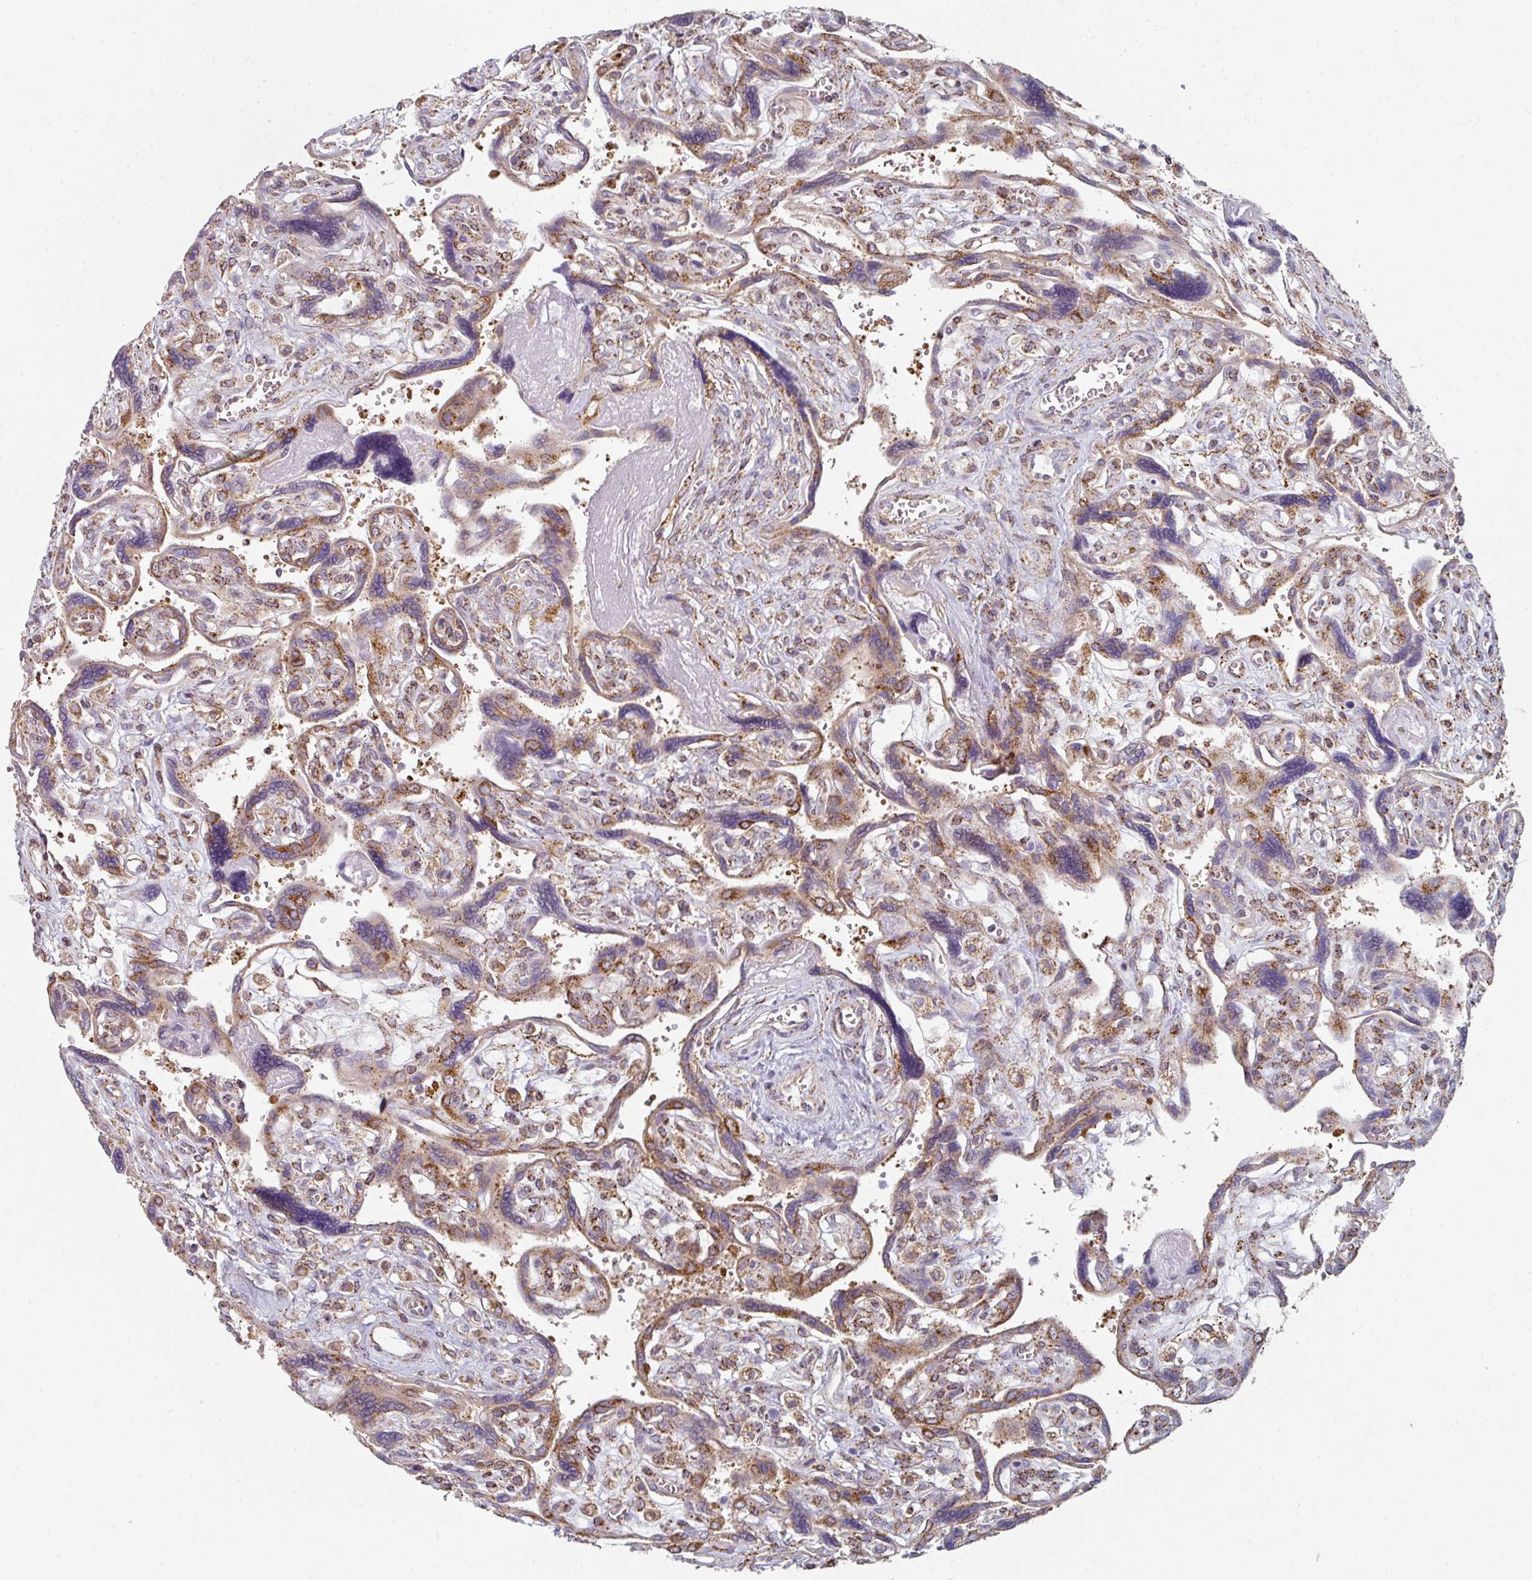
{"staining": {"intensity": "strong", "quantity": ">75%", "location": "cytoplasmic/membranous"}, "tissue": "placenta", "cell_type": "Trophoblastic cells", "image_type": "normal", "snomed": [{"axis": "morphology", "description": "Normal tissue, NOS"}, {"axis": "topography", "description": "Placenta"}], "caption": "A brown stain shows strong cytoplasmic/membranous expression of a protein in trophoblastic cells of normal placenta.", "gene": "CCDC85B", "patient": {"sex": "female", "age": 39}}